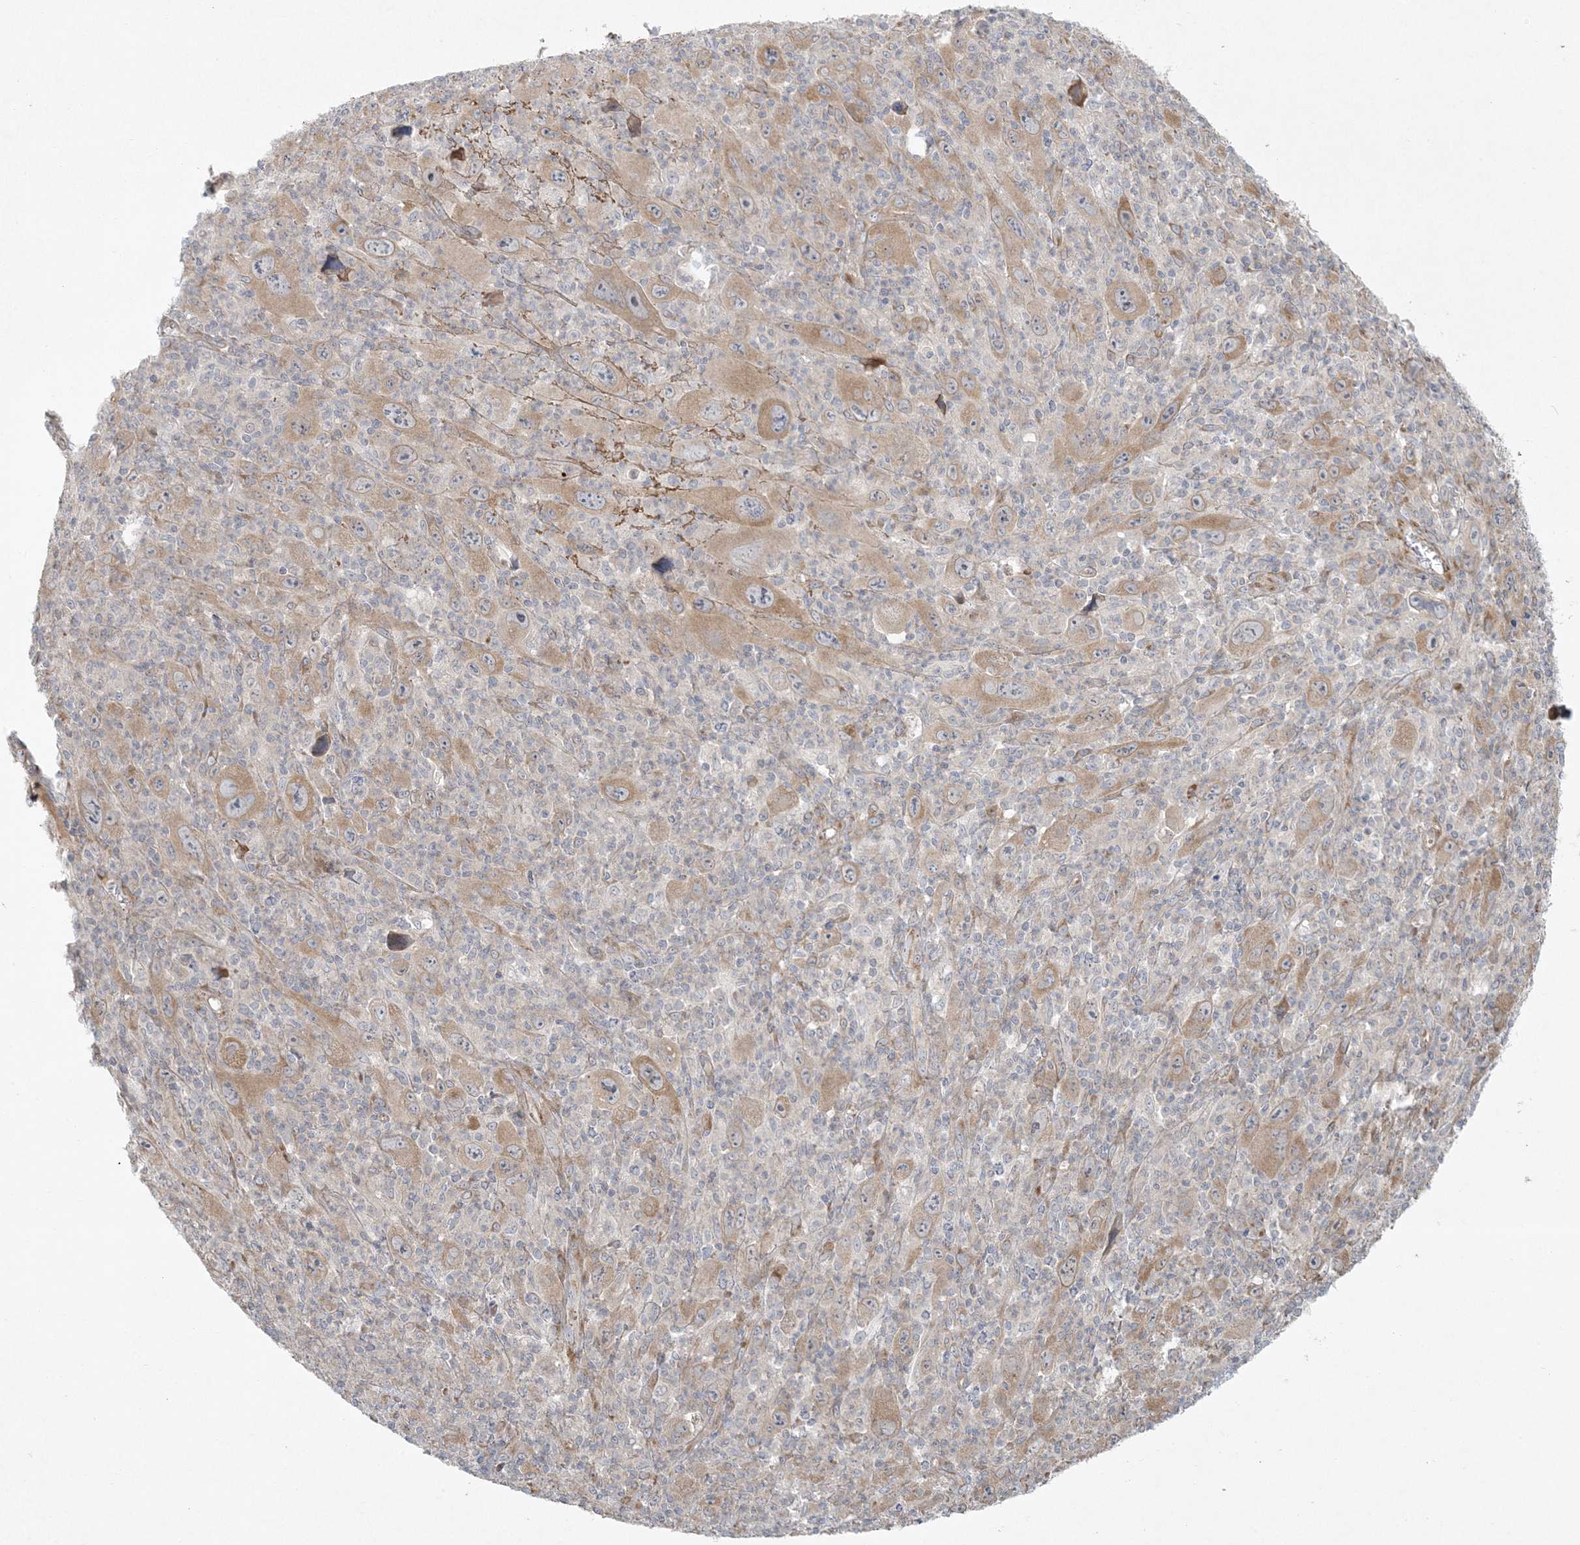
{"staining": {"intensity": "moderate", "quantity": "<25%", "location": "cytoplasmic/membranous"}, "tissue": "melanoma", "cell_type": "Tumor cells", "image_type": "cancer", "snomed": [{"axis": "morphology", "description": "Malignant melanoma, Metastatic site"}, {"axis": "topography", "description": "Skin"}], "caption": "DAB immunohistochemical staining of malignant melanoma (metastatic site) demonstrates moderate cytoplasmic/membranous protein expression in approximately <25% of tumor cells. Immunohistochemistry (ihc) stains the protein of interest in brown and the nuclei are stained blue.", "gene": "ZNF263", "patient": {"sex": "female", "age": 56}}